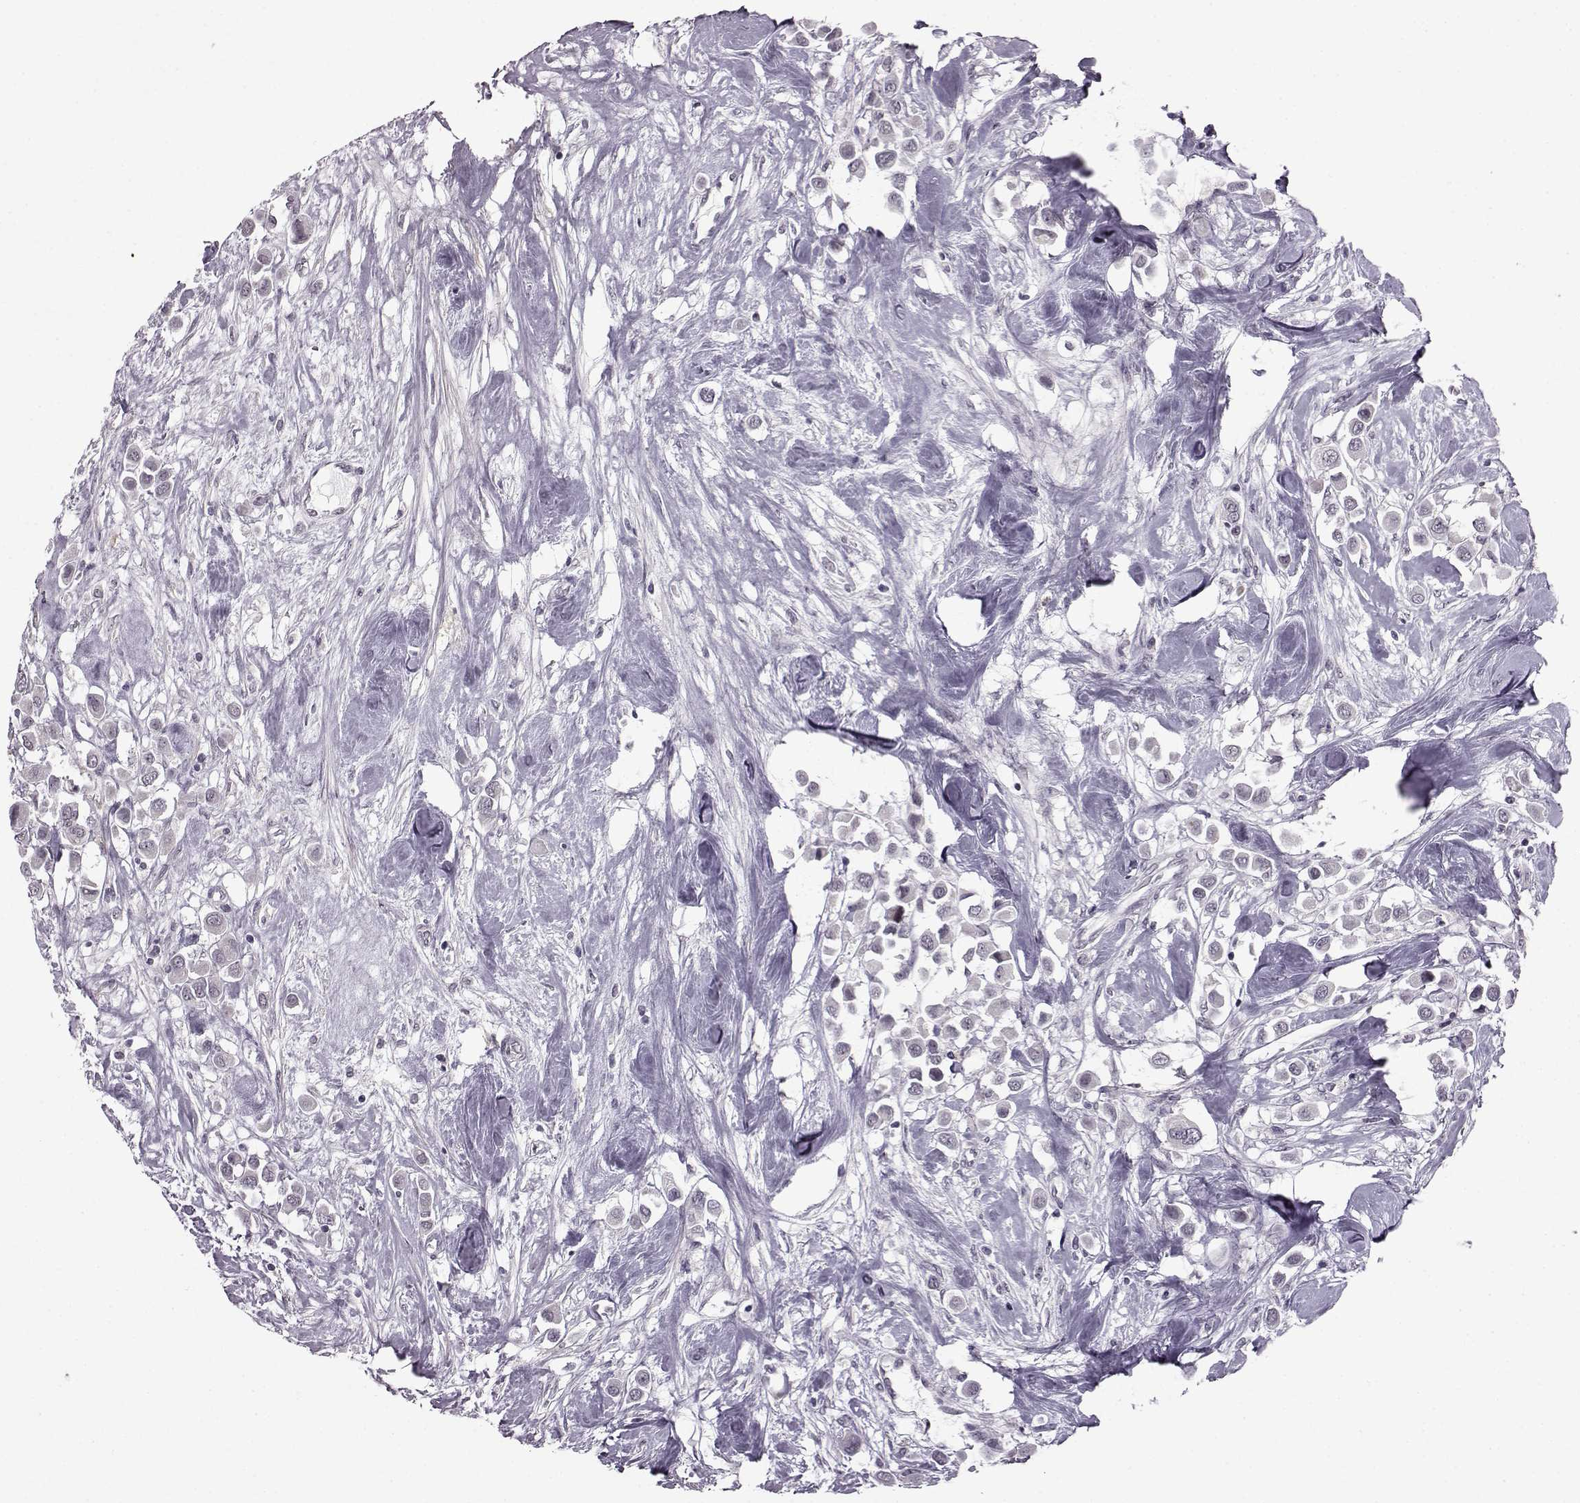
{"staining": {"intensity": "negative", "quantity": "none", "location": "none"}, "tissue": "breast cancer", "cell_type": "Tumor cells", "image_type": "cancer", "snomed": [{"axis": "morphology", "description": "Duct carcinoma"}, {"axis": "topography", "description": "Breast"}], "caption": "A histopathology image of breast cancer stained for a protein exhibits no brown staining in tumor cells.", "gene": "SLC28A2", "patient": {"sex": "female", "age": 61}}